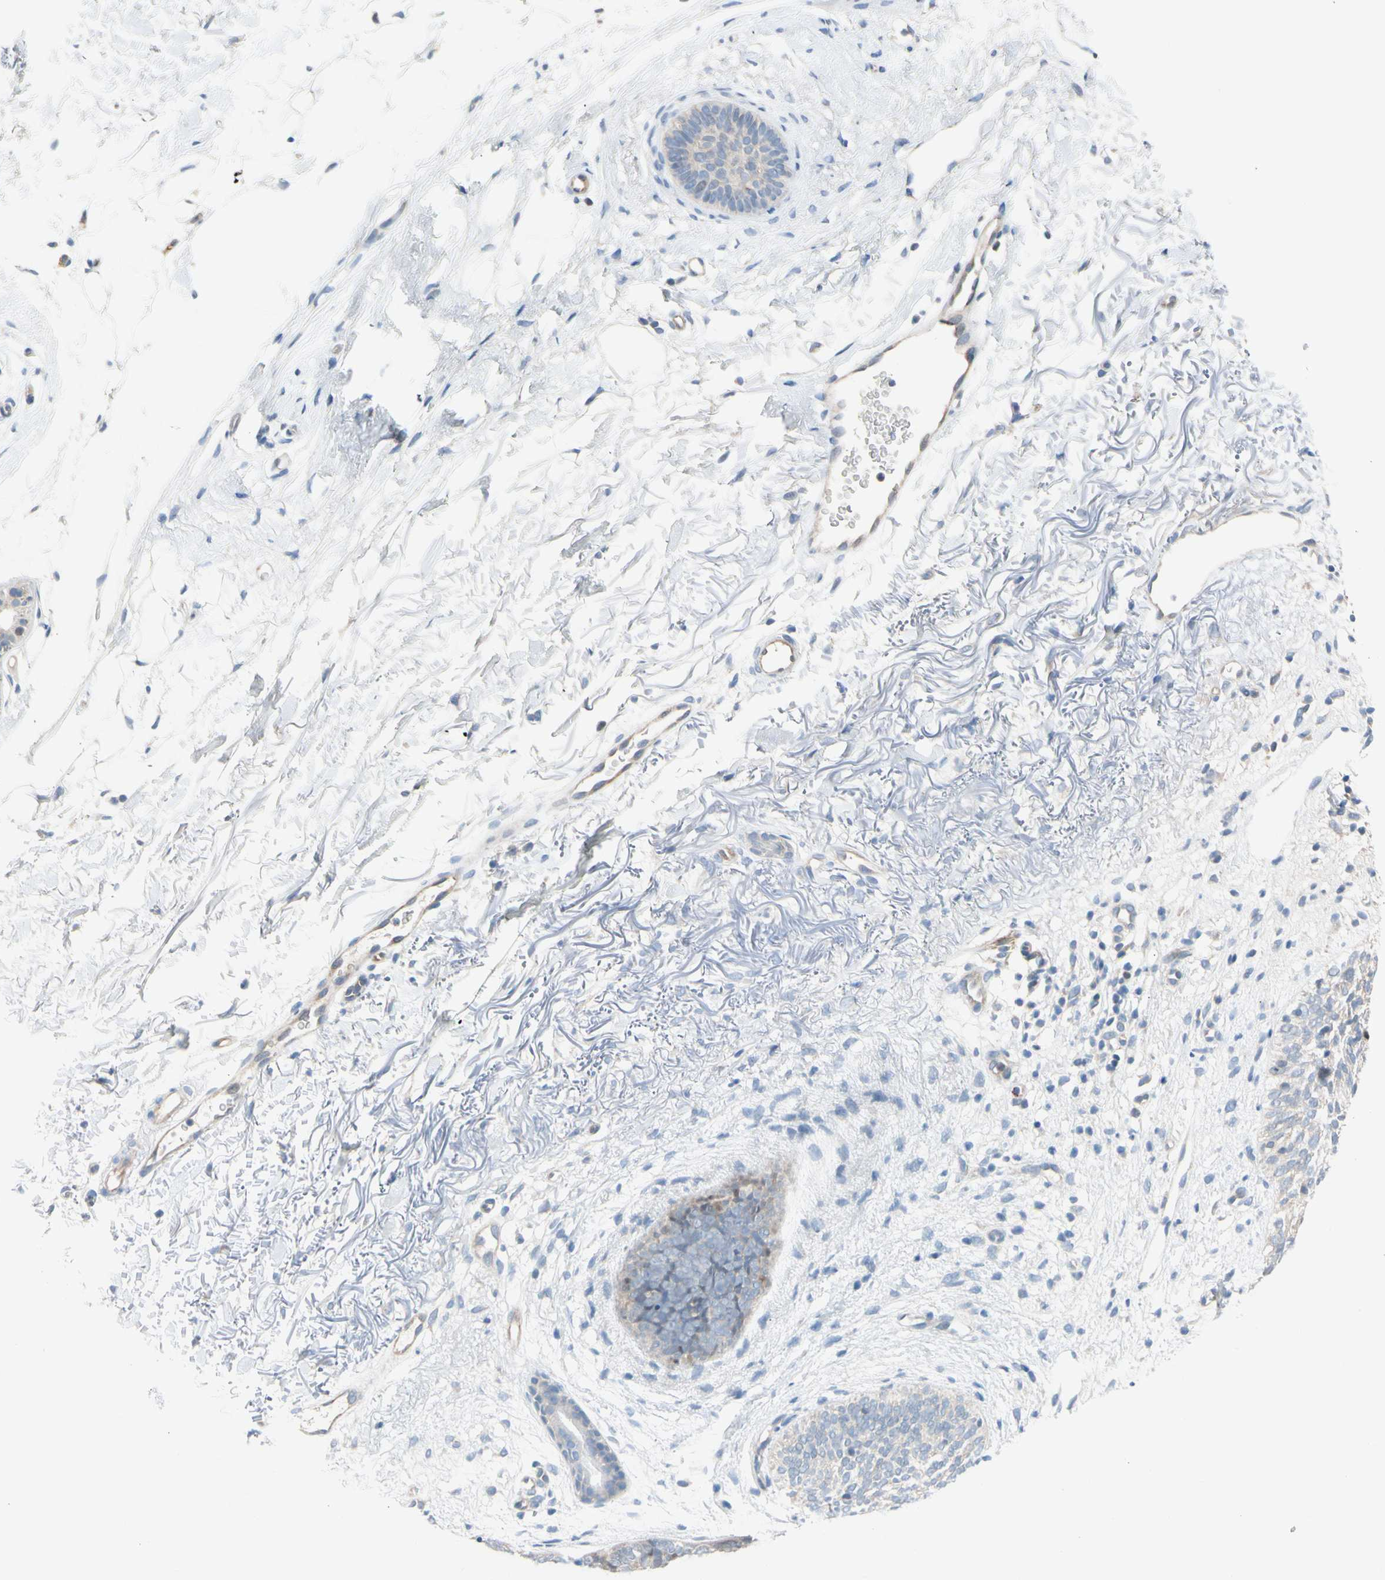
{"staining": {"intensity": "weak", "quantity": ">75%", "location": "cytoplasmic/membranous"}, "tissue": "skin cancer", "cell_type": "Tumor cells", "image_type": "cancer", "snomed": [{"axis": "morphology", "description": "Basal cell carcinoma"}, {"axis": "topography", "description": "Skin"}], "caption": "Skin cancer (basal cell carcinoma) stained for a protein (brown) displays weak cytoplasmic/membranous positive expression in approximately >75% of tumor cells.", "gene": "CFAP36", "patient": {"sex": "female", "age": 70}}